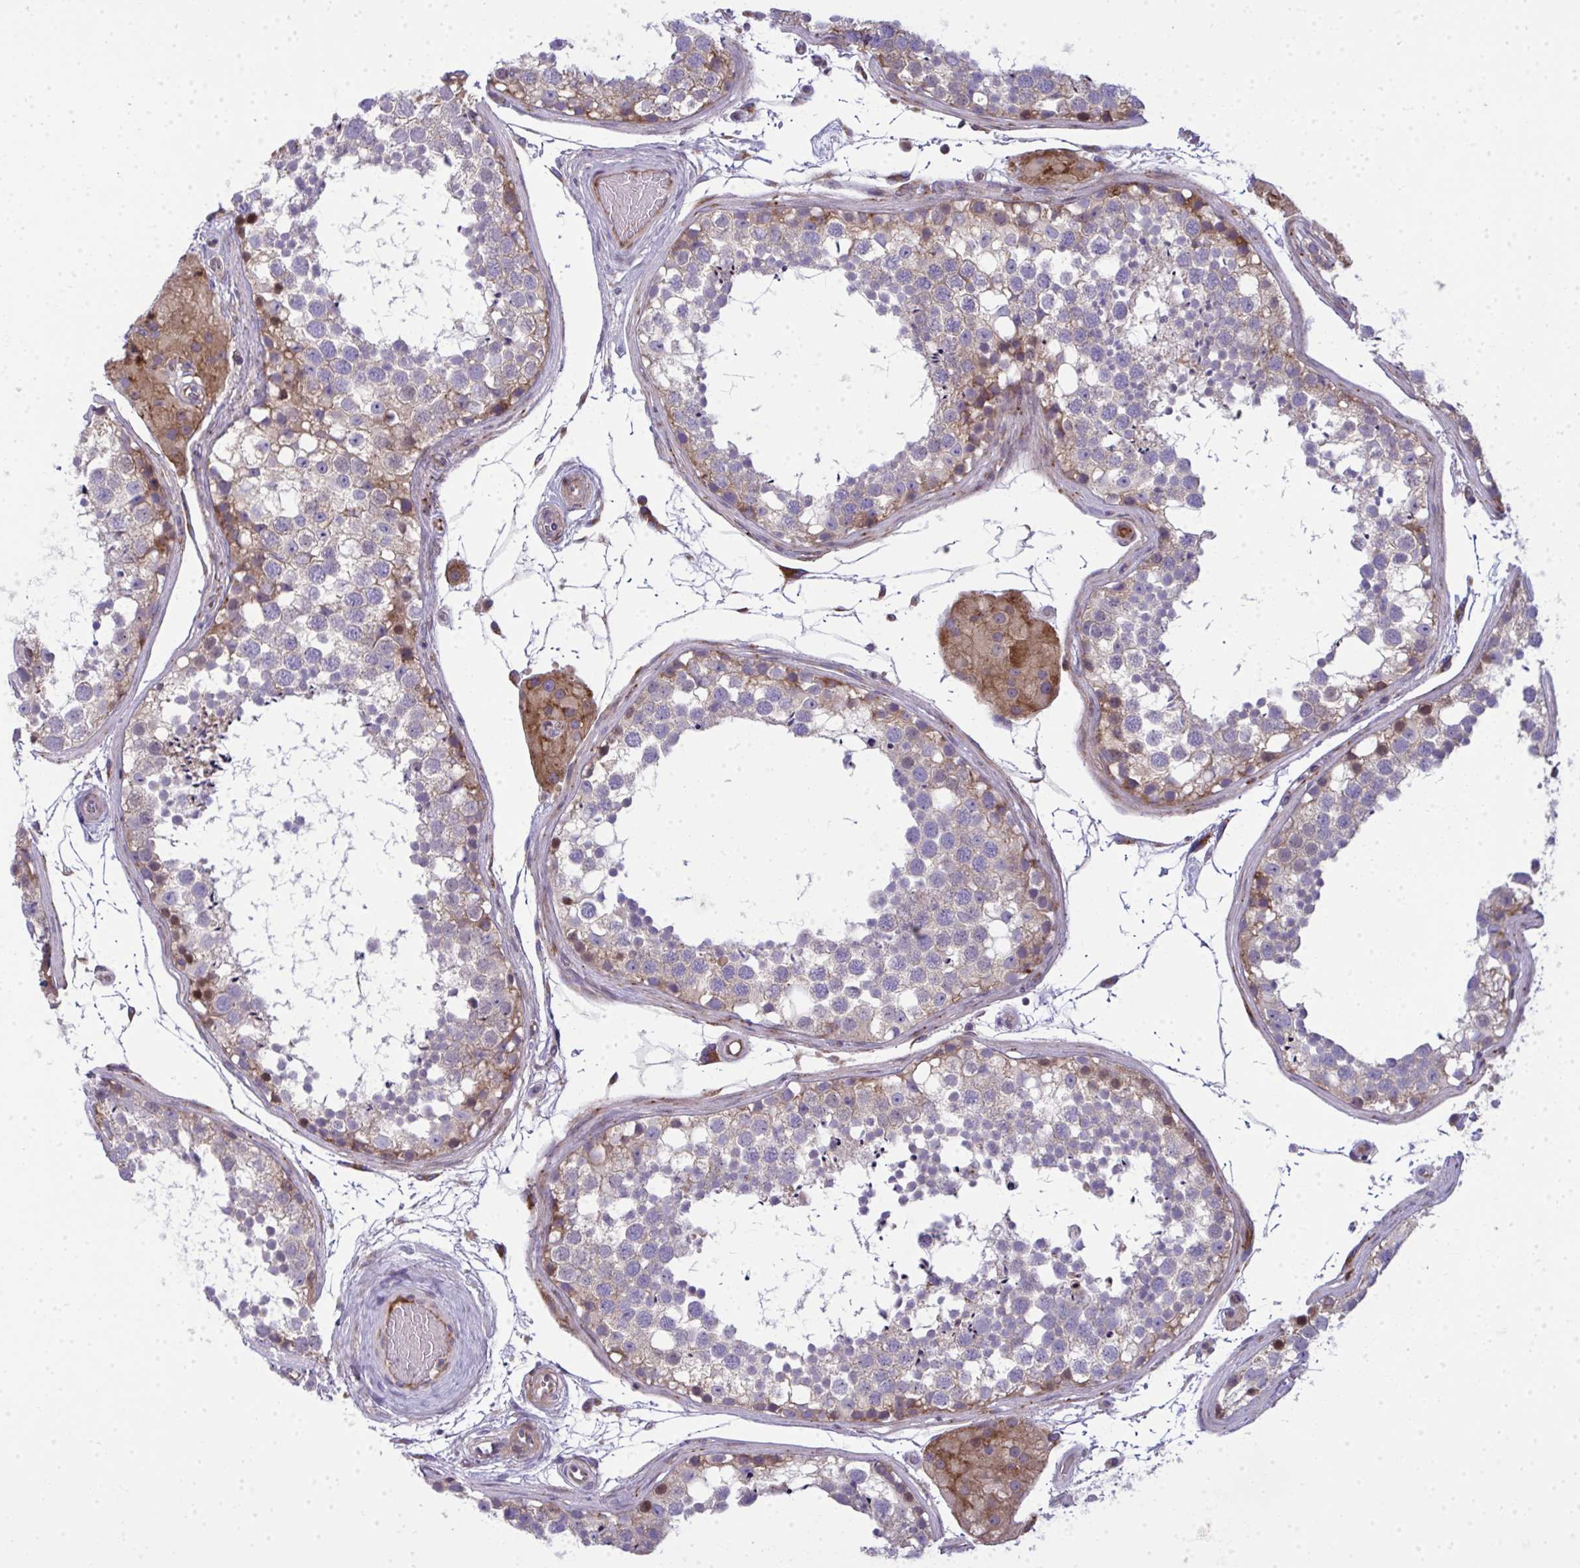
{"staining": {"intensity": "moderate", "quantity": "<25%", "location": "cytoplasmic/membranous"}, "tissue": "testis", "cell_type": "Cells in seminiferous ducts", "image_type": "normal", "snomed": [{"axis": "morphology", "description": "Normal tissue, NOS"}, {"axis": "morphology", "description": "Seminoma, NOS"}, {"axis": "topography", "description": "Testis"}], "caption": "The micrograph displays staining of normal testis, revealing moderate cytoplasmic/membranous protein expression (brown color) within cells in seminiferous ducts. Immunohistochemistry (ihc) stains the protein of interest in brown and the nuclei are stained blue.", "gene": "GFPT2", "patient": {"sex": "male", "age": 65}}